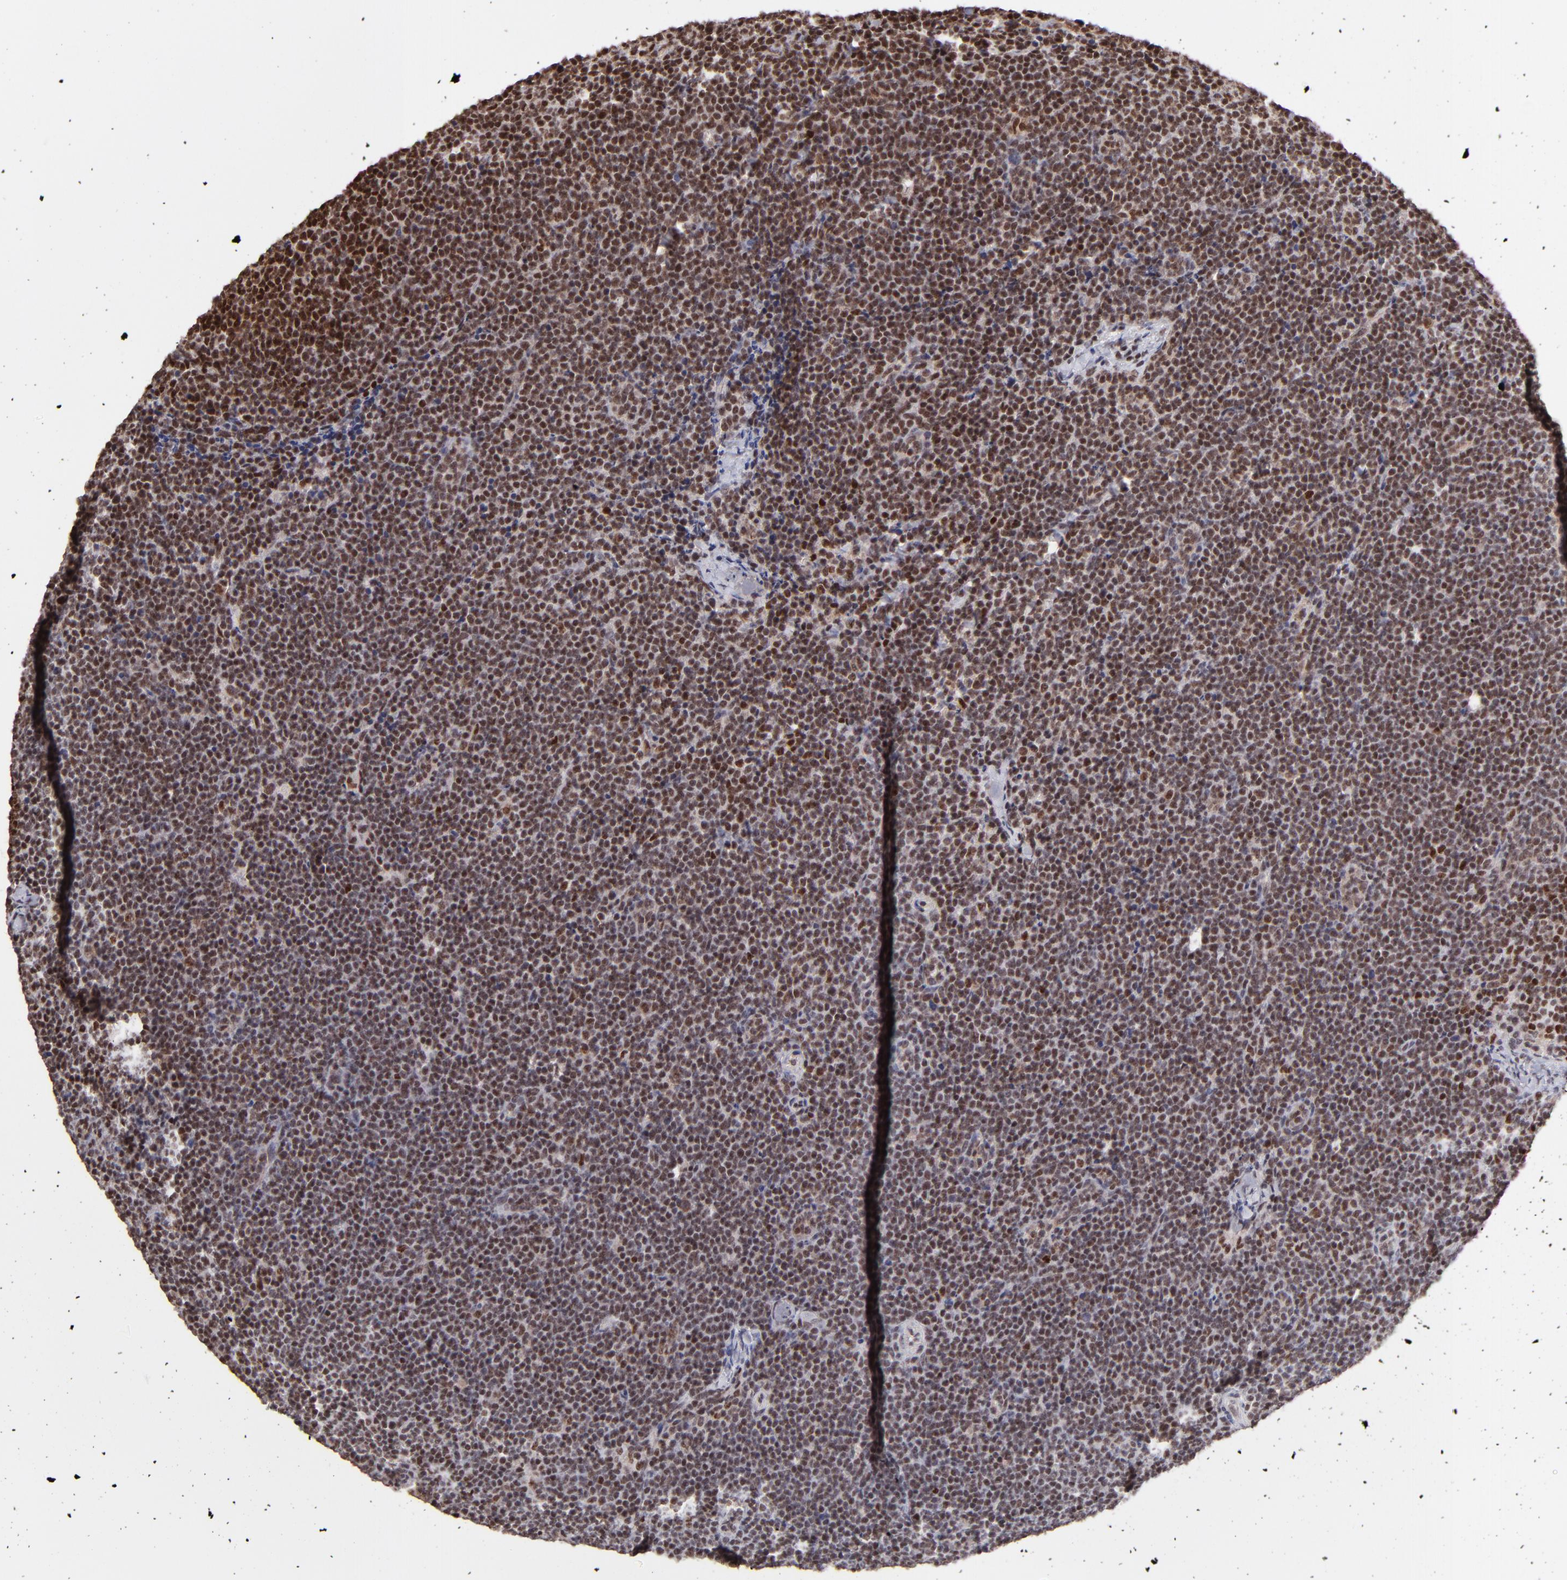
{"staining": {"intensity": "moderate", "quantity": ">75%", "location": "nuclear"}, "tissue": "lymphoma", "cell_type": "Tumor cells", "image_type": "cancer", "snomed": [{"axis": "morphology", "description": "Malignant lymphoma, non-Hodgkin's type, High grade"}, {"axis": "topography", "description": "Lymph node"}], "caption": "Lymphoma stained with IHC displays moderate nuclear expression in approximately >75% of tumor cells.", "gene": "TERF2", "patient": {"sex": "female", "age": 58}}